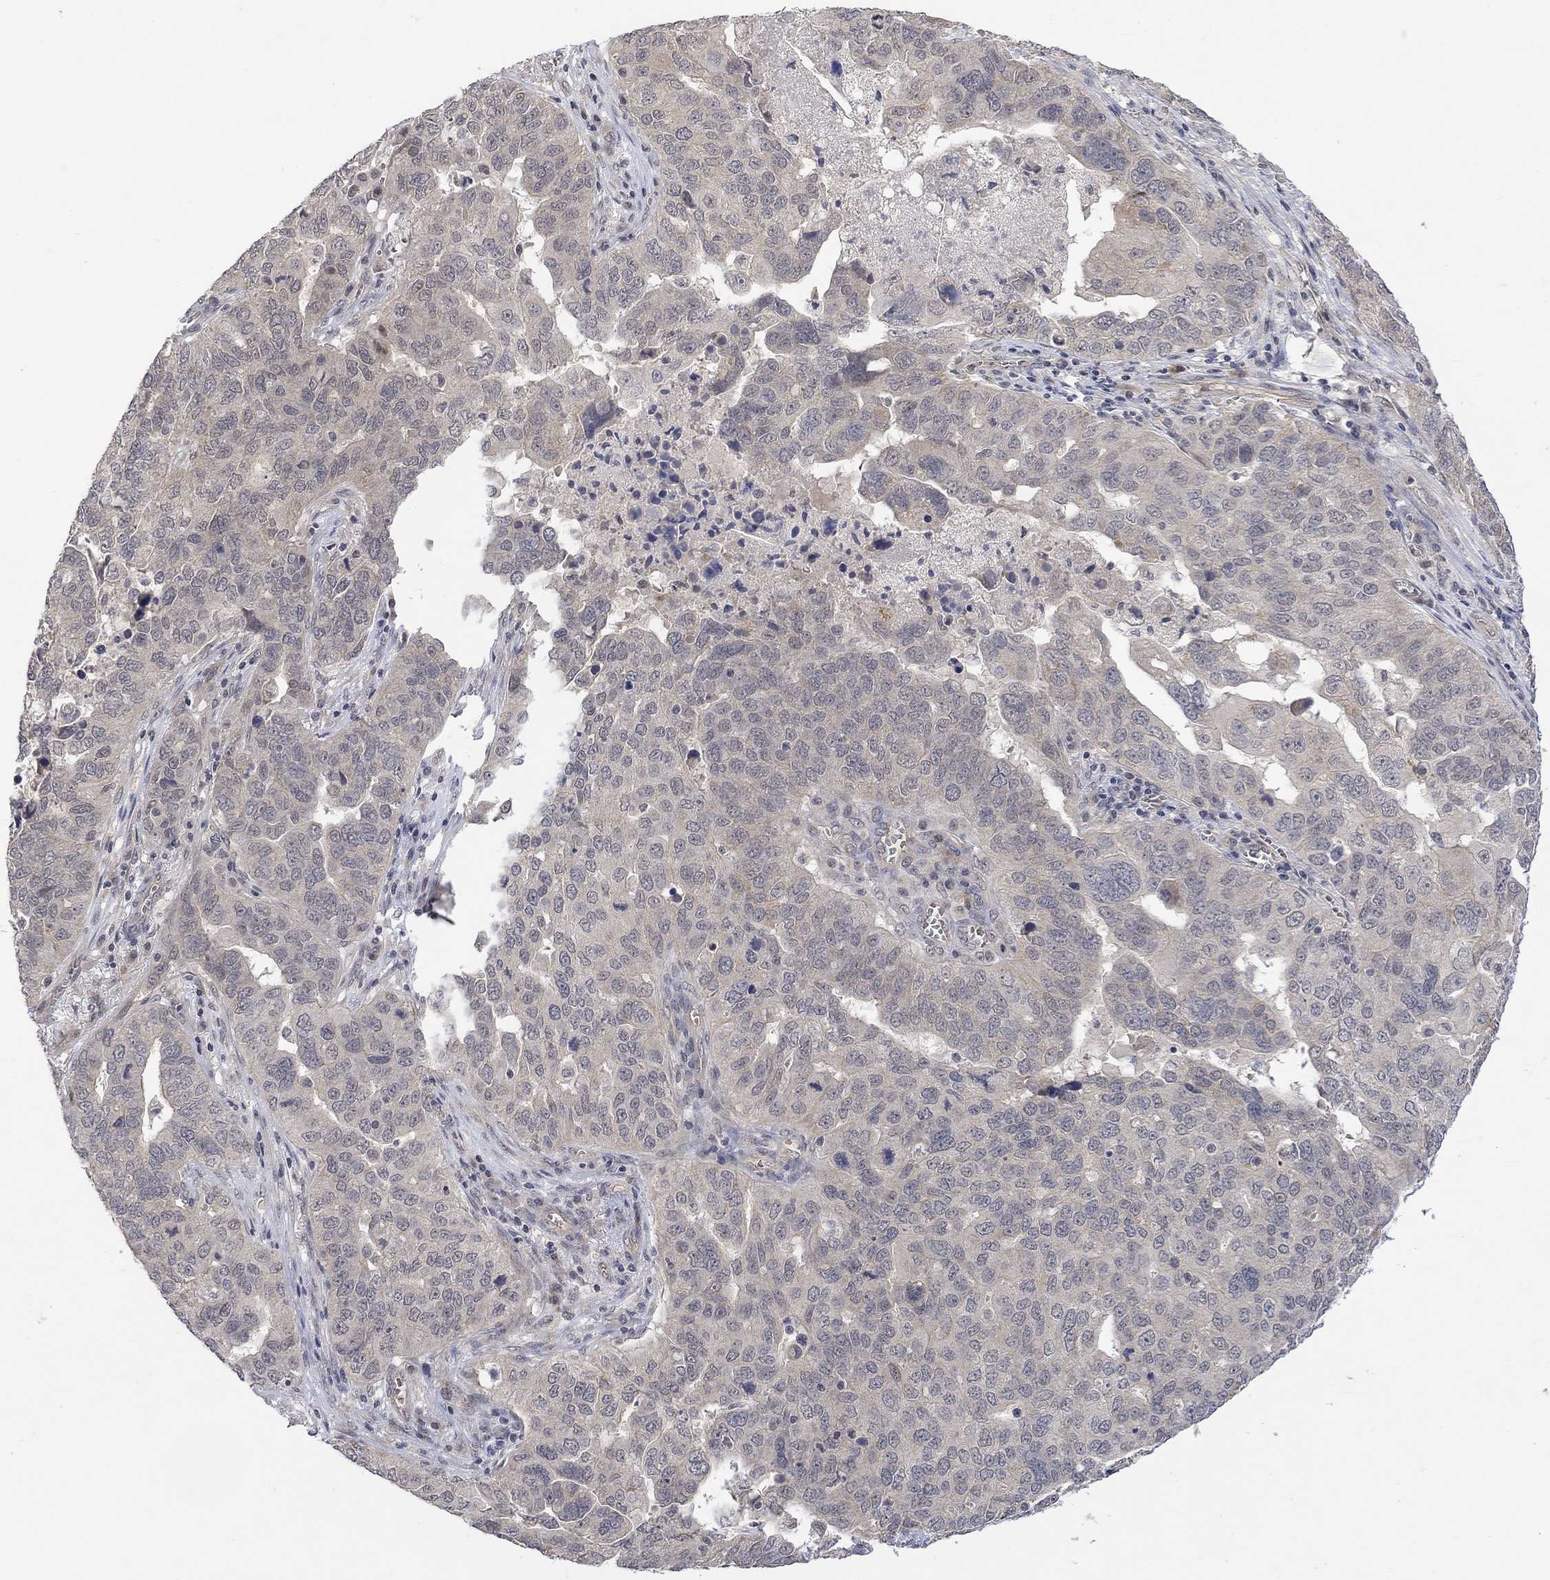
{"staining": {"intensity": "negative", "quantity": "none", "location": "none"}, "tissue": "ovarian cancer", "cell_type": "Tumor cells", "image_type": "cancer", "snomed": [{"axis": "morphology", "description": "Carcinoma, endometroid"}, {"axis": "topography", "description": "Soft tissue"}, {"axis": "topography", "description": "Ovary"}], "caption": "Tumor cells are negative for protein expression in human endometroid carcinoma (ovarian).", "gene": "GRIN2D", "patient": {"sex": "female", "age": 52}}